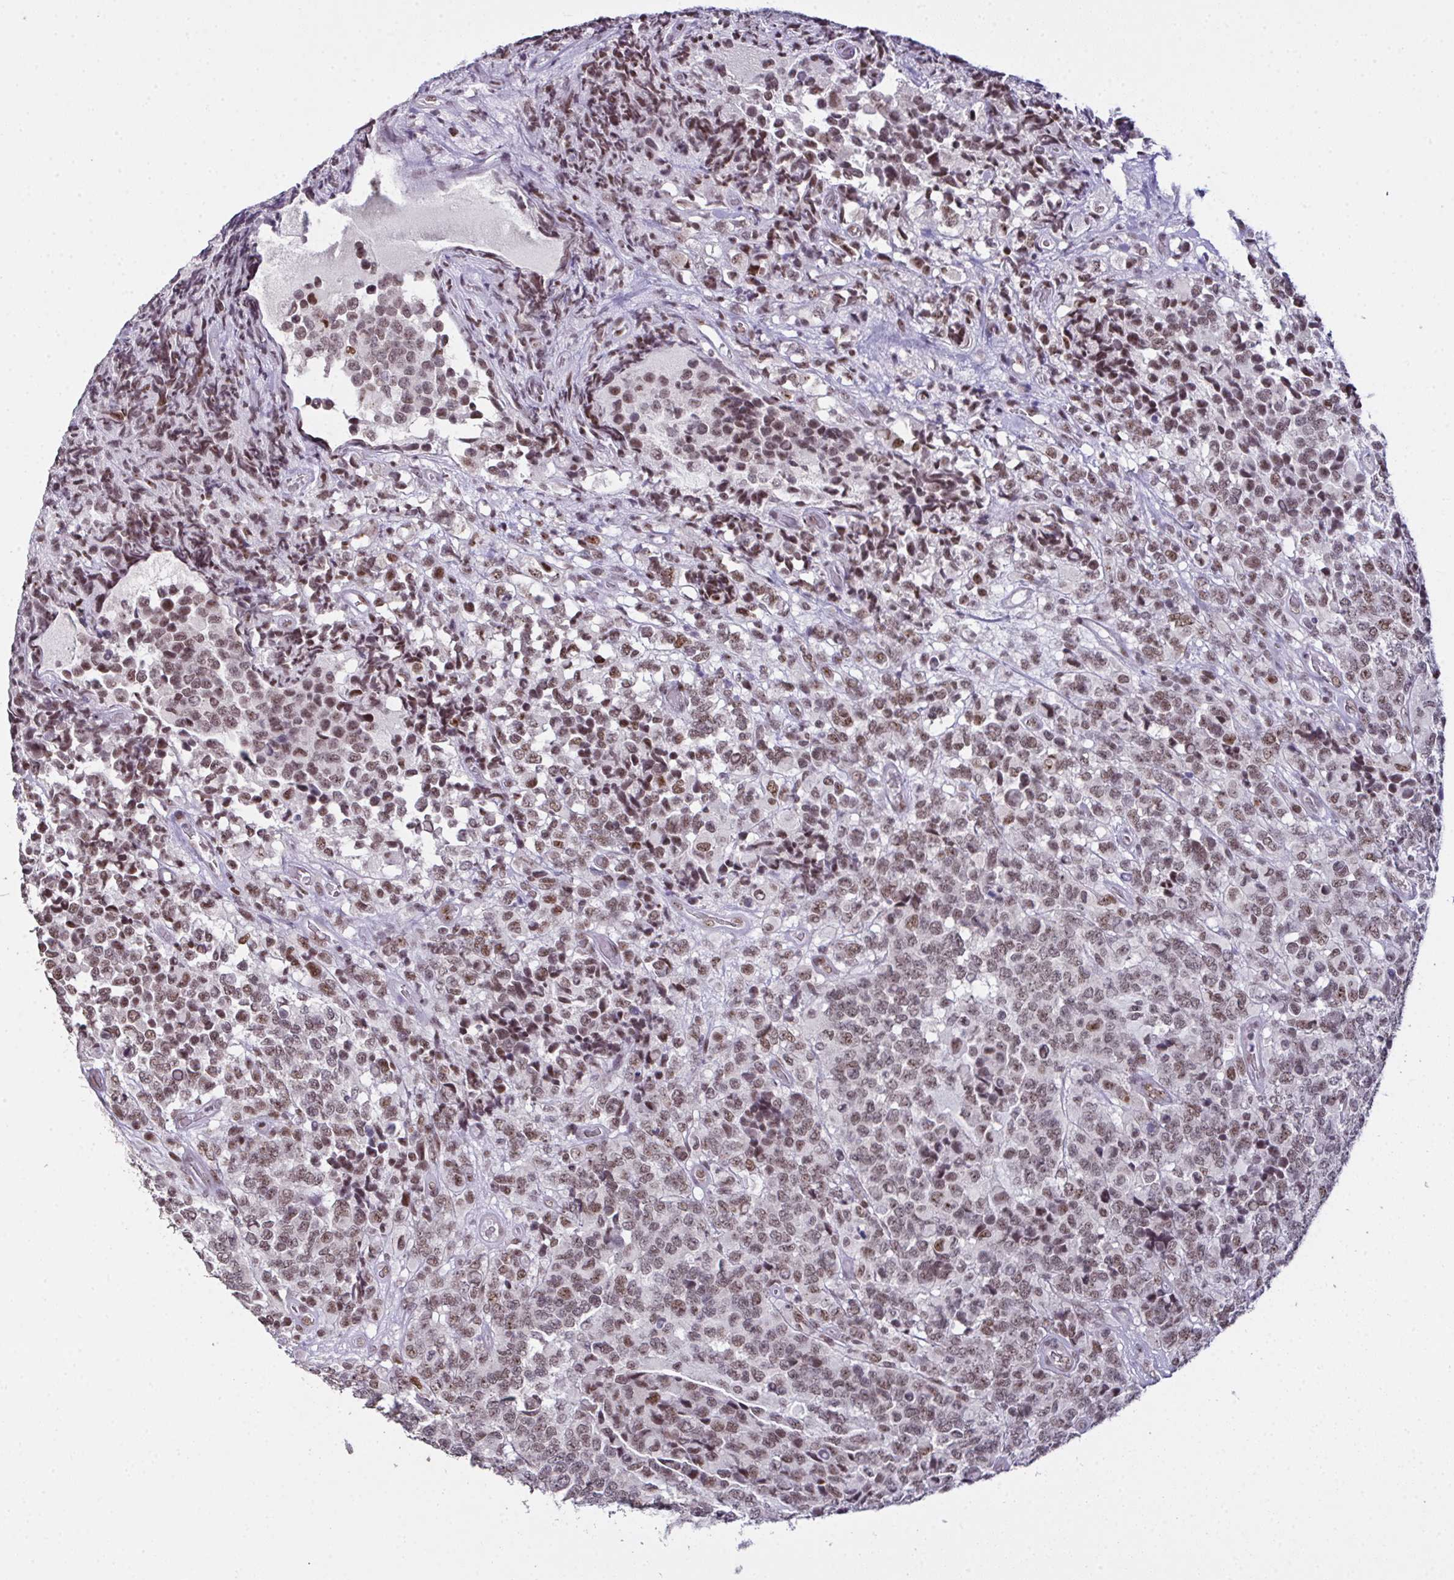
{"staining": {"intensity": "moderate", "quantity": ">75%", "location": "nuclear"}, "tissue": "glioma", "cell_type": "Tumor cells", "image_type": "cancer", "snomed": [{"axis": "morphology", "description": "Glioma, malignant, High grade"}, {"axis": "topography", "description": "Brain"}], "caption": "IHC histopathology image of glioma stained for a protein (brown), which reveals medium levels of moderate nuclear expression in approximately >75% of tumor cells.", "gene": "ZNF800", "patient": {"sex": "male", "age": 39}}